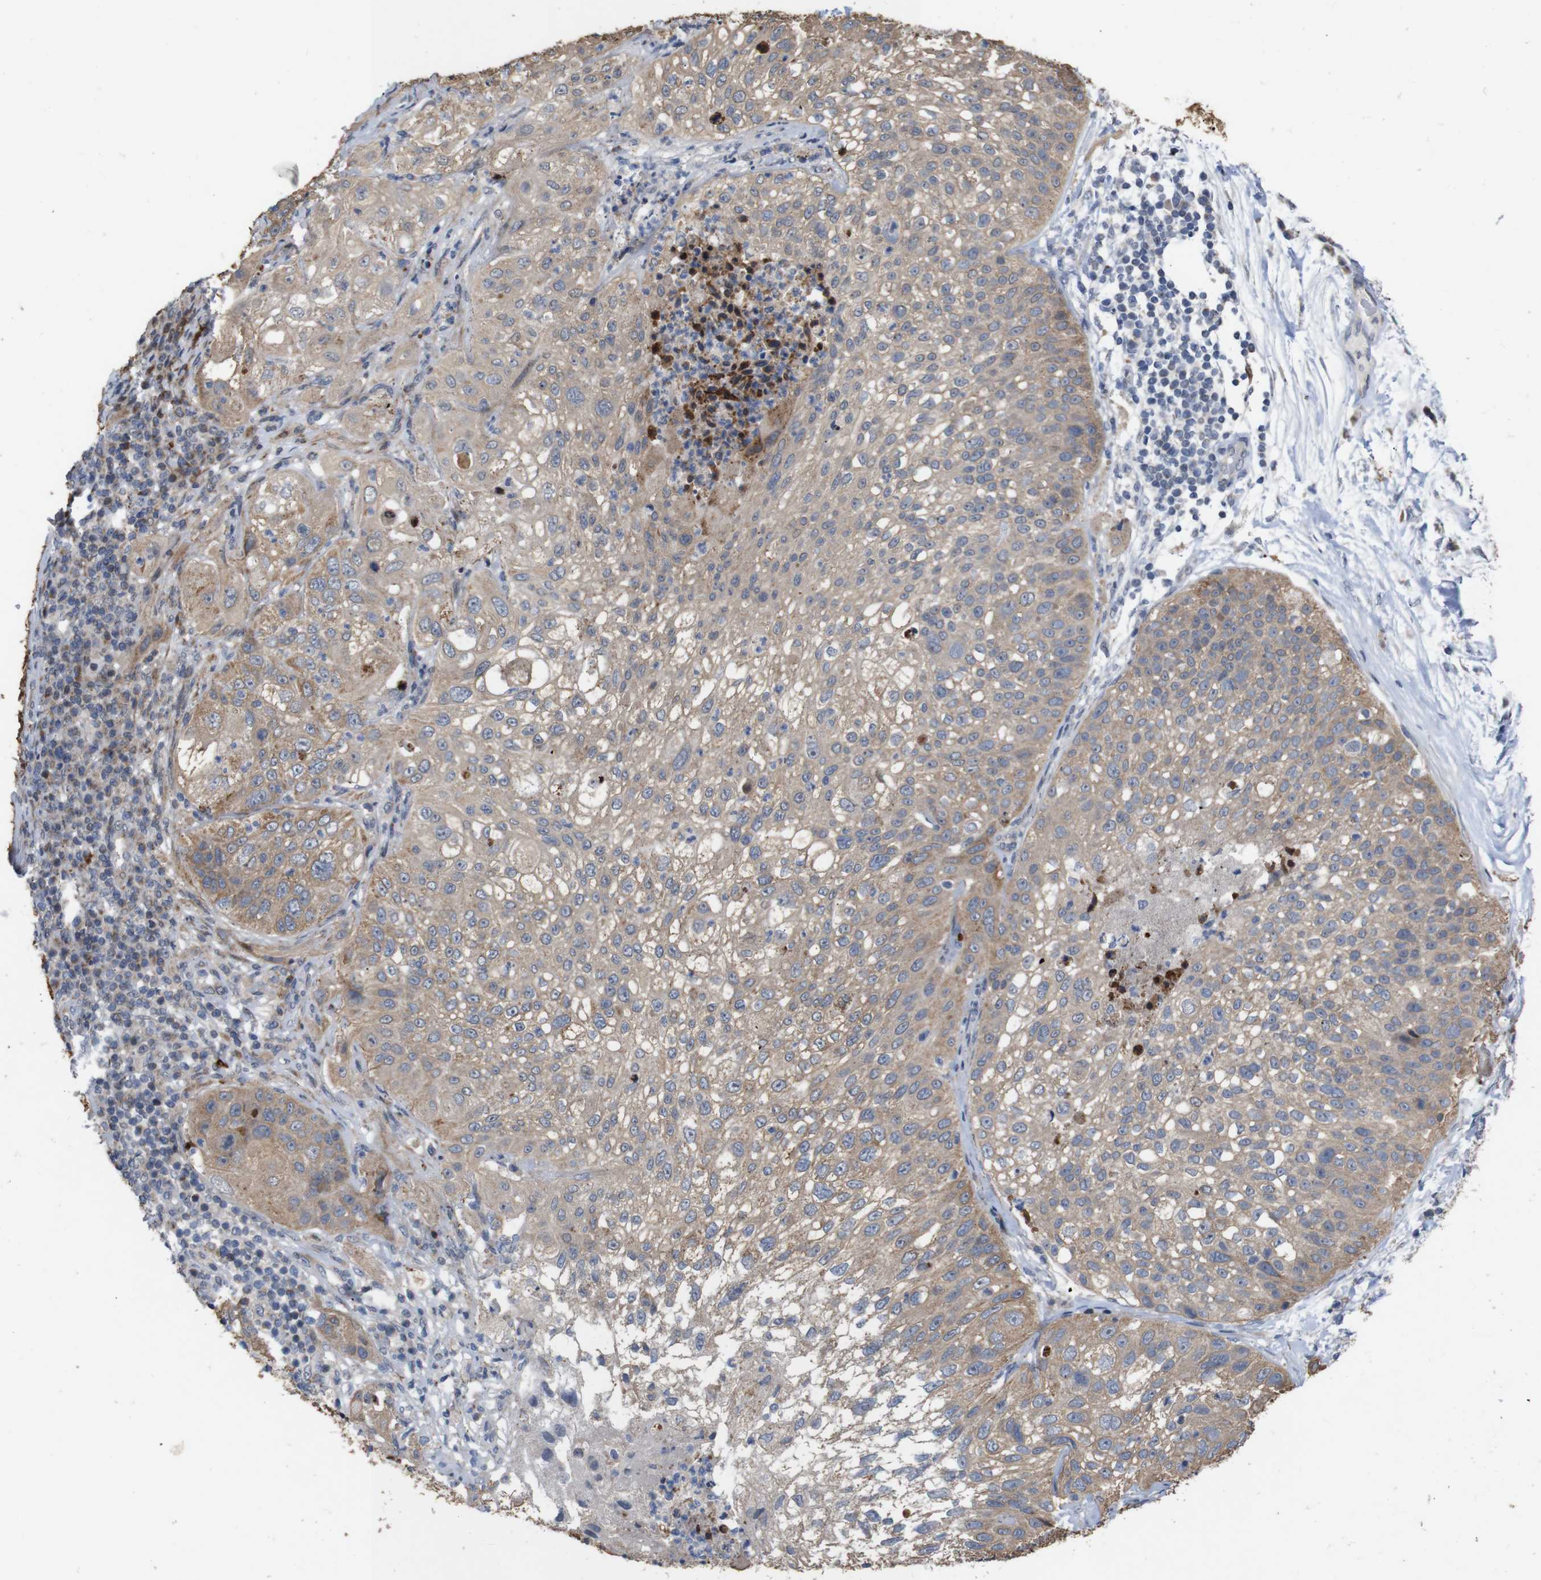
{"staining": {"intensity": "weak", "quantity": ">75%", "location": "cytoplasmic/membranous"}, "tissue": "lung cancer", "cell_type": "Tumor cells", "image_type": "cancer", "snomed": [{"axis": "morphology", "description": "Inflammation, NOS"}, {"axis": "morphology", "description": "Squamous cell carcinoma, NOS"}, {"axis": "topography", "description": "Lymph node"}, {"axis": "topography", "description": "Soft tissue"}, {"axis": "topography", "description": "Lung"}], "caption": "Immunohistochemistry of human squamous cell carcinoma (lung) shows low levels of weak cytoplasmic/membranous staining in approximately >75% of tumor cells.", "gene": "ATP7B", "patient": {"sex": "male", "age": 66}}